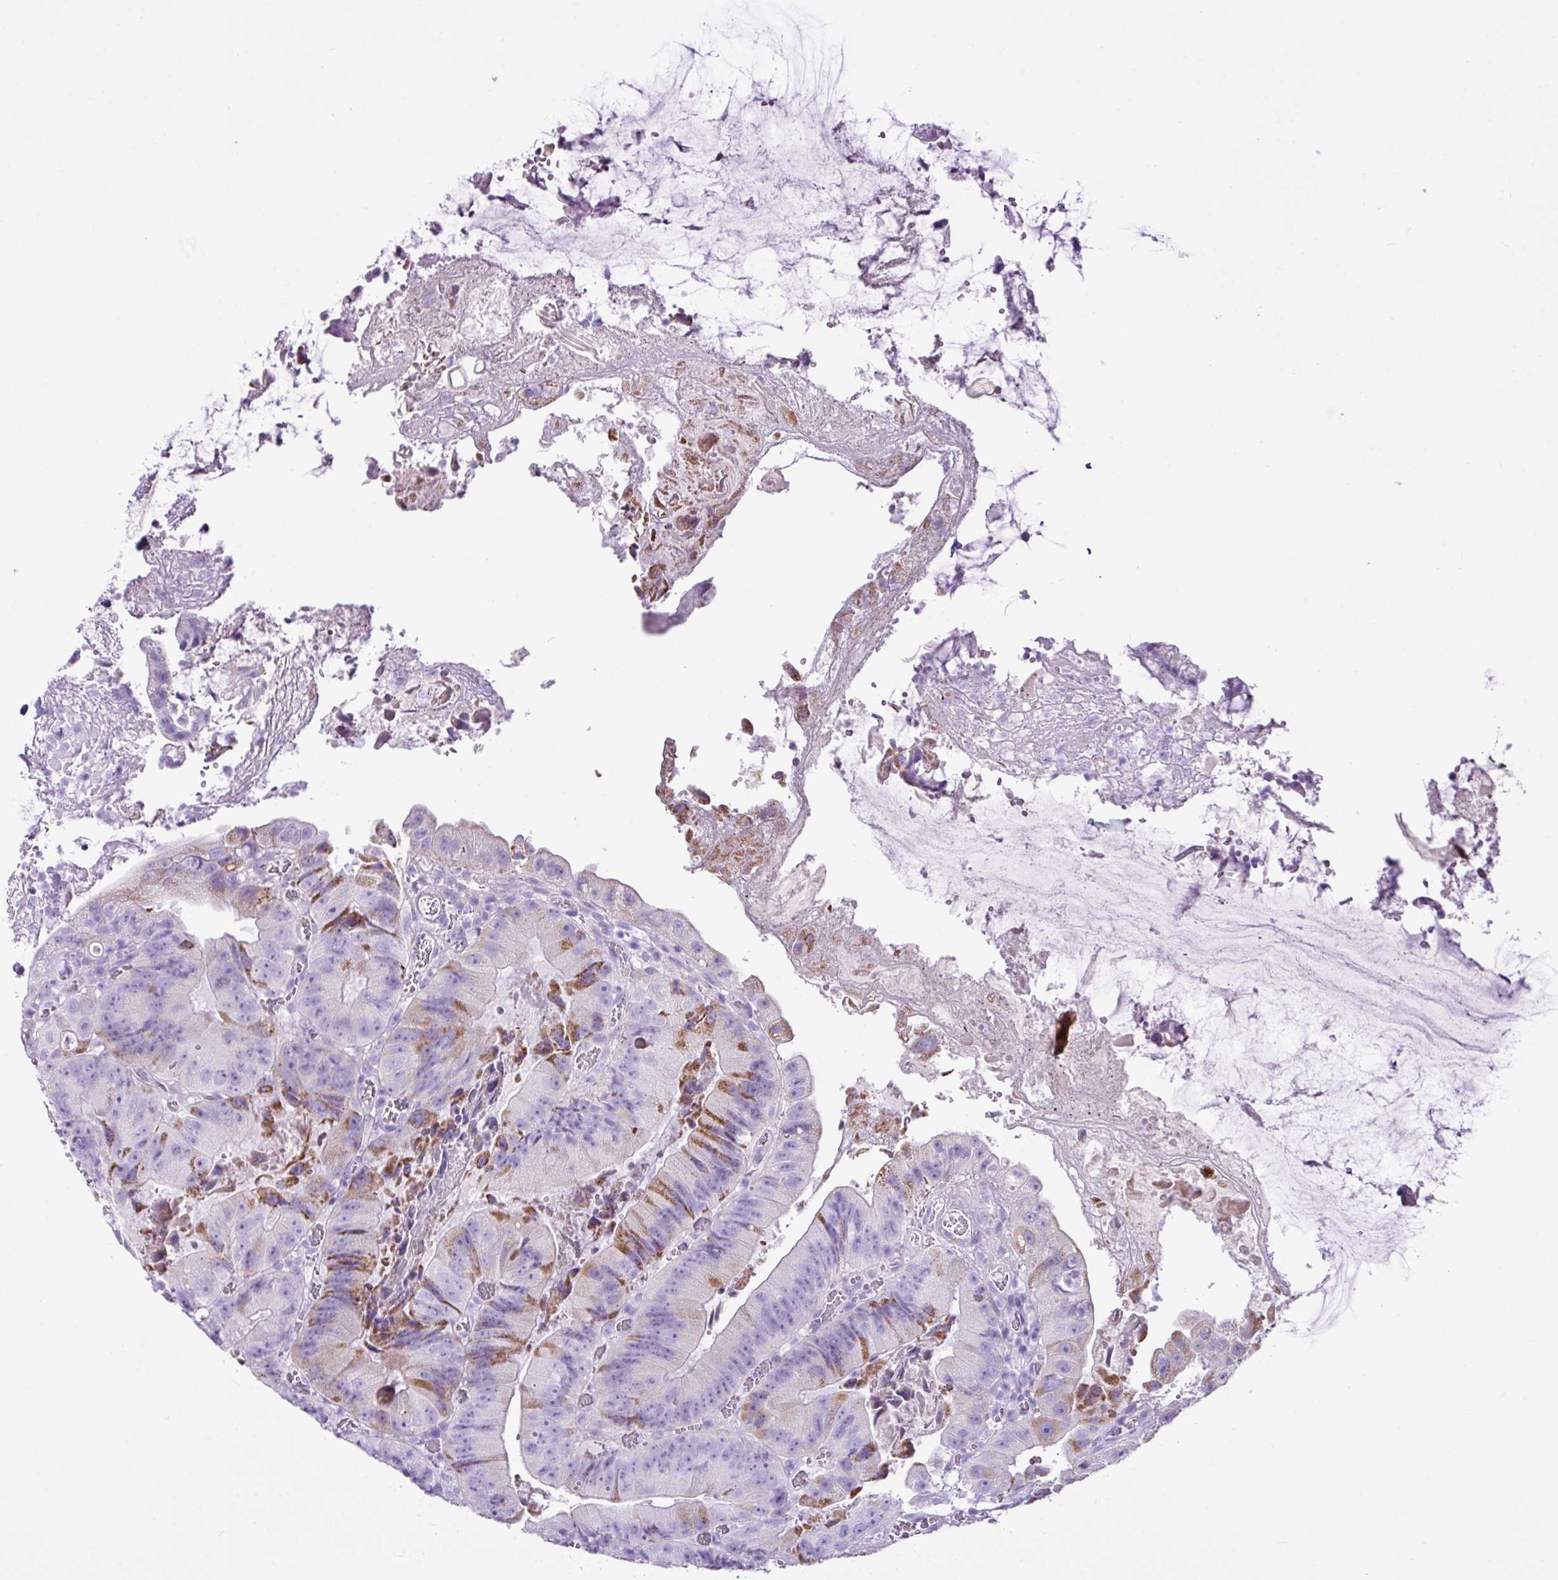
{"staining": {"intensity": "moderate", "quantity": "25%-75%", "location": "cytoplasmic/membranous"}, "tissue": "colorectal cancer", "cell_type": "Tumor cells", "image_type": "cancer", "snomed": [{"axis": "morphology", "description": "Adenocarcinoma, NOS"}, {"axis": "topography", "description": "Colon"}], "caption": "DAB immunohistochemical staining of colorectal cancer (adenocarcinoma) reveals moderate cytoplasmic/membranous protein expression in approximately 25%-75% of tumor cells. The staining was performed using DAB to visualize the protein expression in brown, while the nuclei were stained in blue with hematoxylin (Magnification: 20x).", "gene": "LILRB4", "patient": {"sex": "female", "age": 86}}